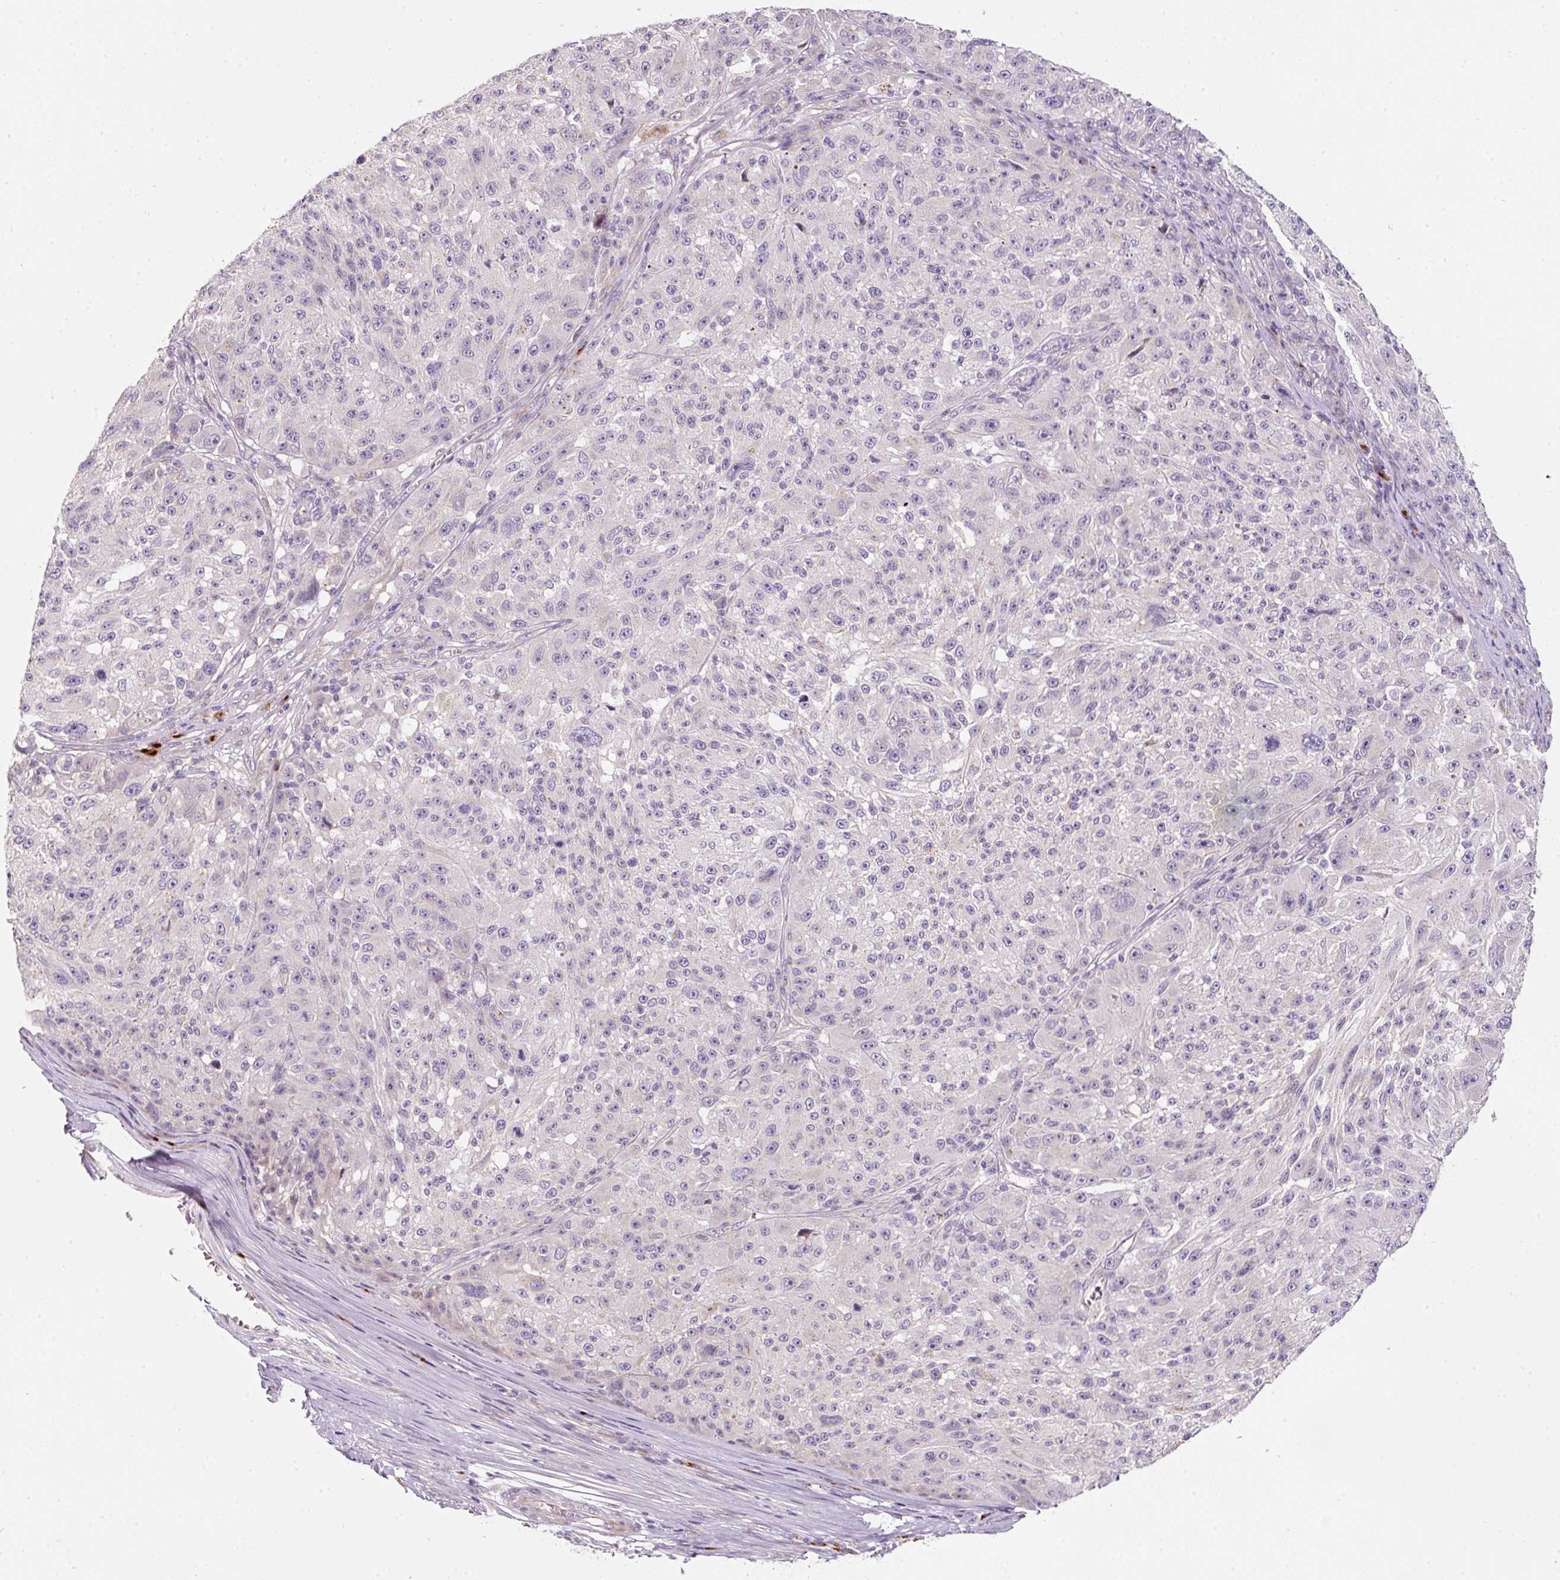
{"staining": {"intensity": "negative", "quantity": "none", "location": "none"}, "tissue": "melanoma", "cell_type": "Tumor cells", "image_type": "cancer", "snomed": [{"axis": "morphology", "description": "Malignant melanoma, NOS"}, {"axis": "topography", "description": "Skin"}], "caption": "Melanoma stained for a protein using immunohistochemistry (IHC) reveals no staining tumor cells.", "gene": "NBPF11", "patient": {"sex": "male", "age": 53}}